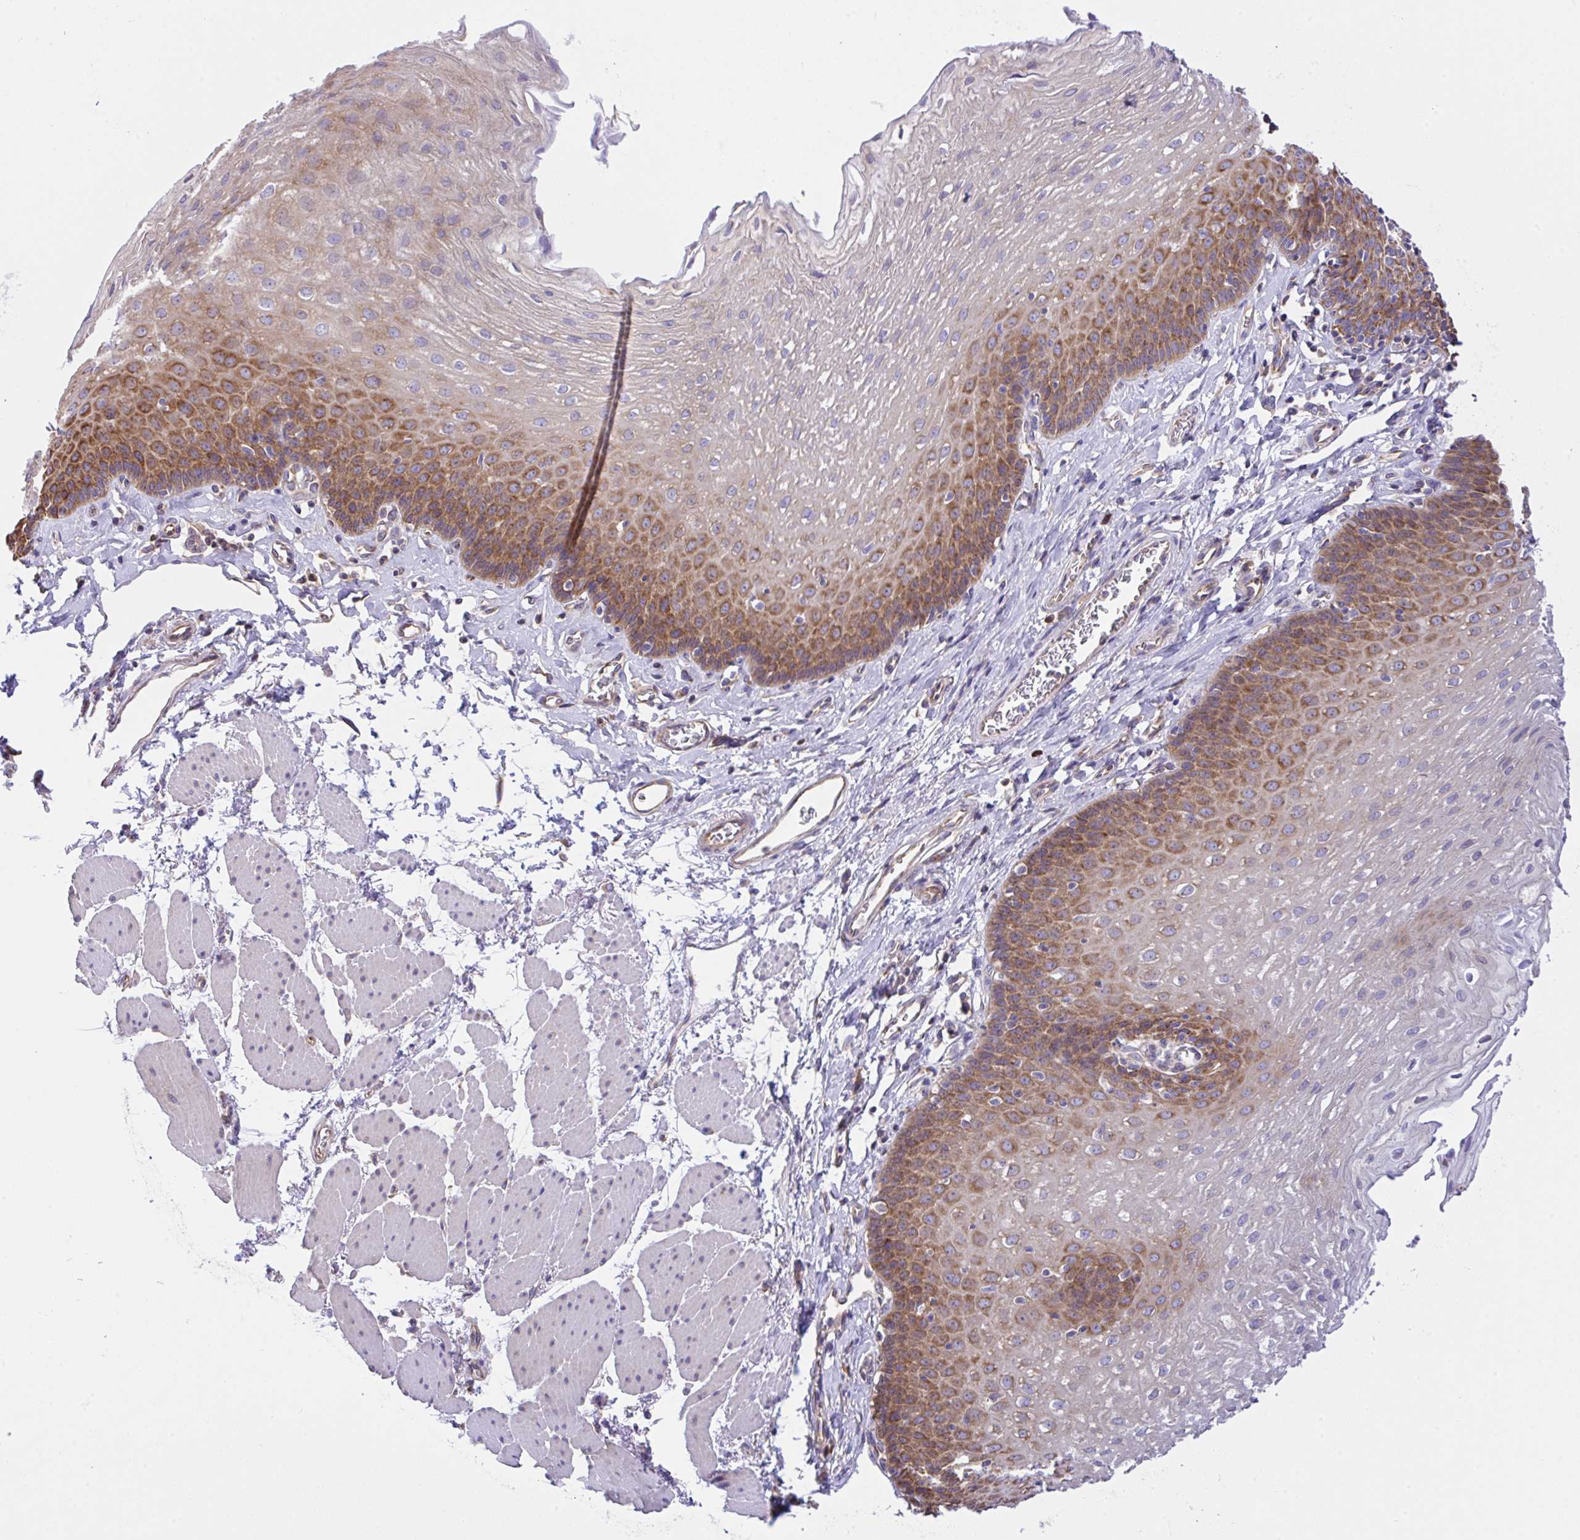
{"staining": {"intensity": "moderate", "quantity": "25%-75%", "location": "cytoplasmic/membranous"}, "tissue": "esophagus", "cell_type": "Squamous epithelial cells", "image_type": "normal", "snomed": [{"axis": "morphology", "description": "Normal tissue, NOS"}, {"axis": "topography", "description": "Esophagus"}], "caption": "Immunohistochemical staining of unremarkable esophagus displays 25%-75% levels of moderate cytoplasmic/membranous protein positivity in approximately 25%-75% of squamous epithelial cells. (Stains: DAB (3,3'-diaminobenzidine) in brown, nuclei in blue, Microscopy: brightfield microscopy at high magnification).", "gene": "GFPT2", "patient": {"sex": "female", "age": 81}}